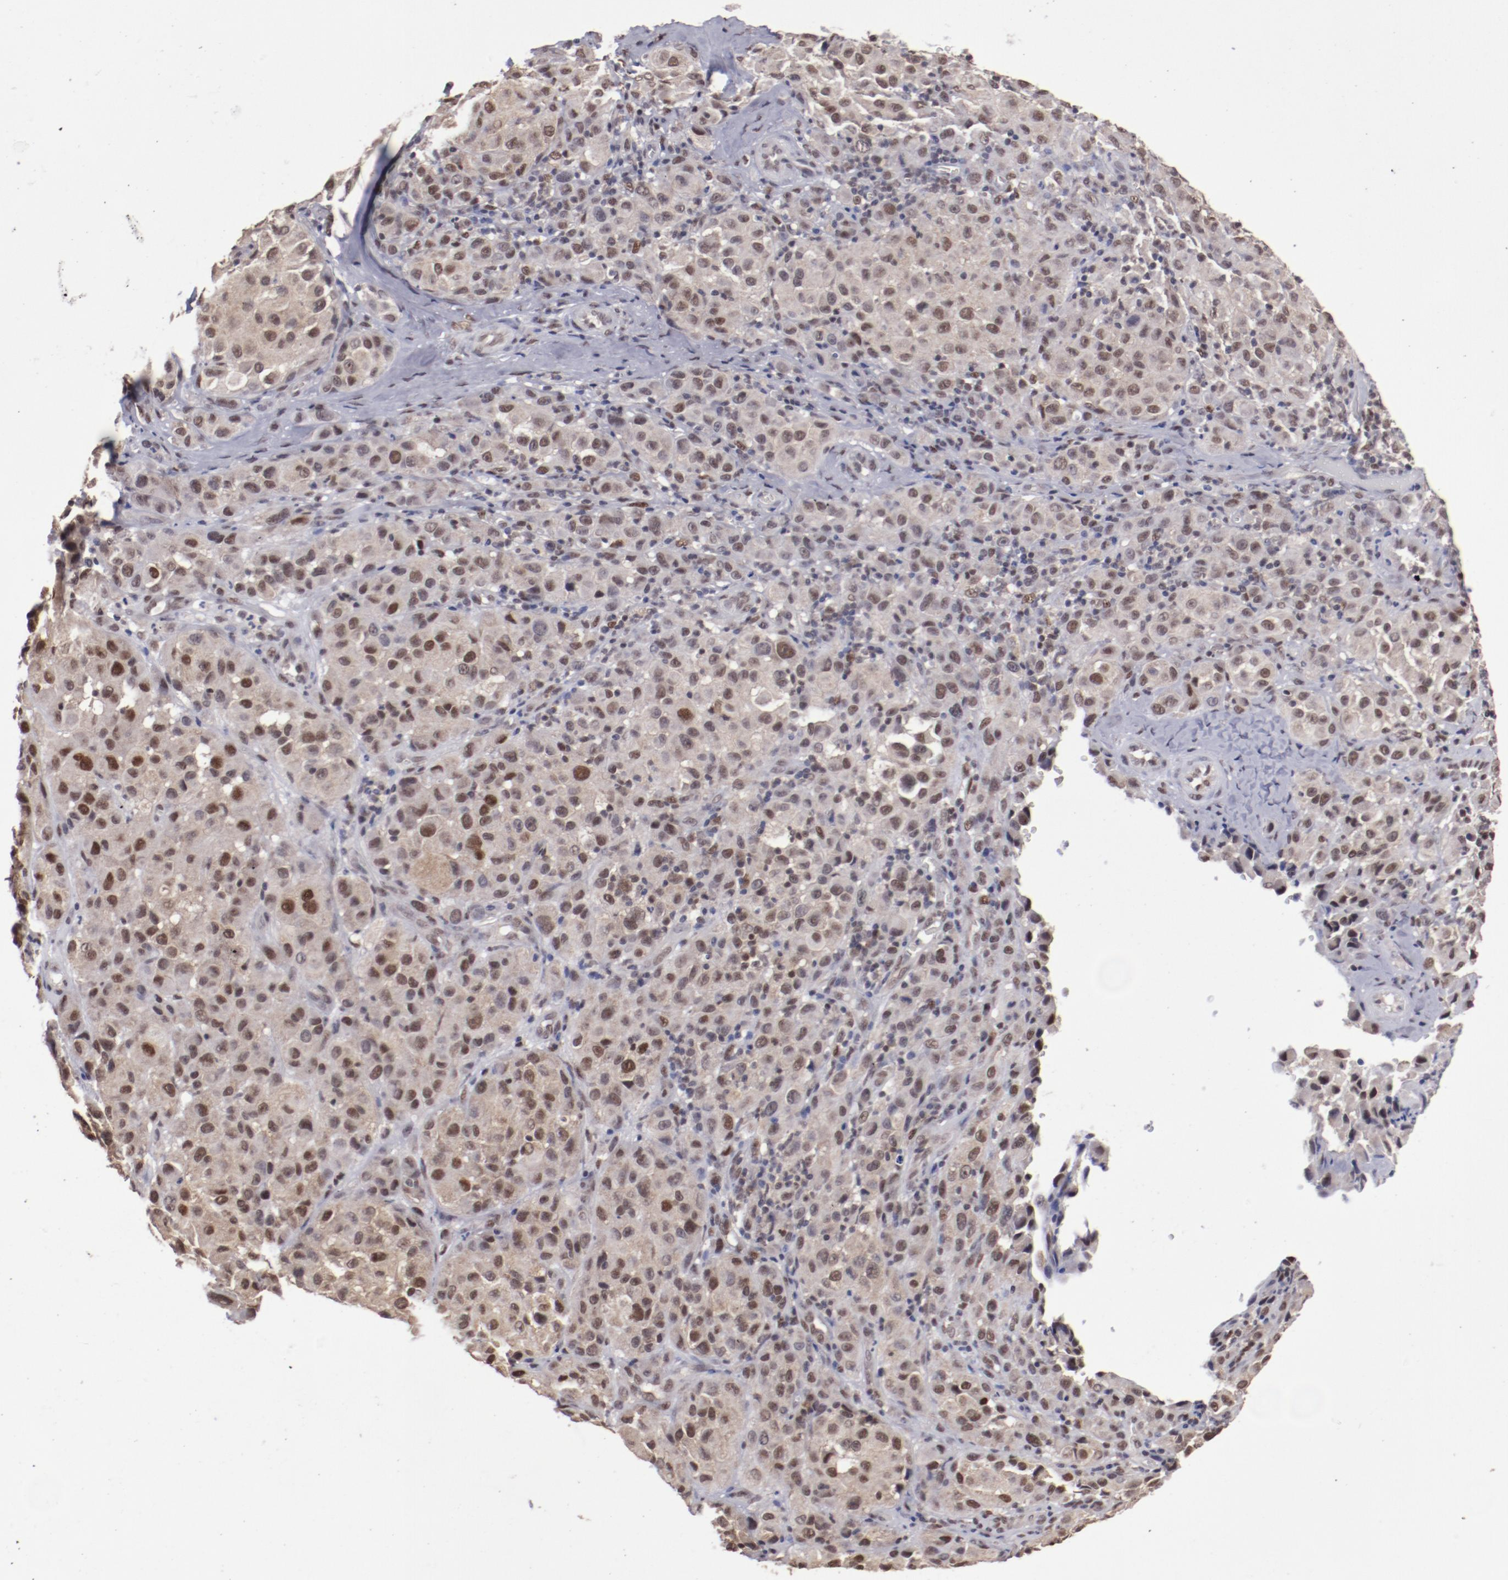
{"staining": {"intensity": "moderate", "quantity": "25%-75%", "location": "cytoplasmic/membranous,nuclear"}, "tissue": "melanoma", "cell_type": "Tumor cells", "image_type": "cancer", "snomed": [{"axis": "morphology", "description": "Malignant melanoma, NOS"}, {"axis": "topography", "description": "Skin"}], "caption": "A brown stain labels moderate cytoplasmic/membranous and nuclear positivity of a protein in malignant melanoma tumor cells.", "gene": "ARNT", "patient": {"sex": "female", "age": 21}}